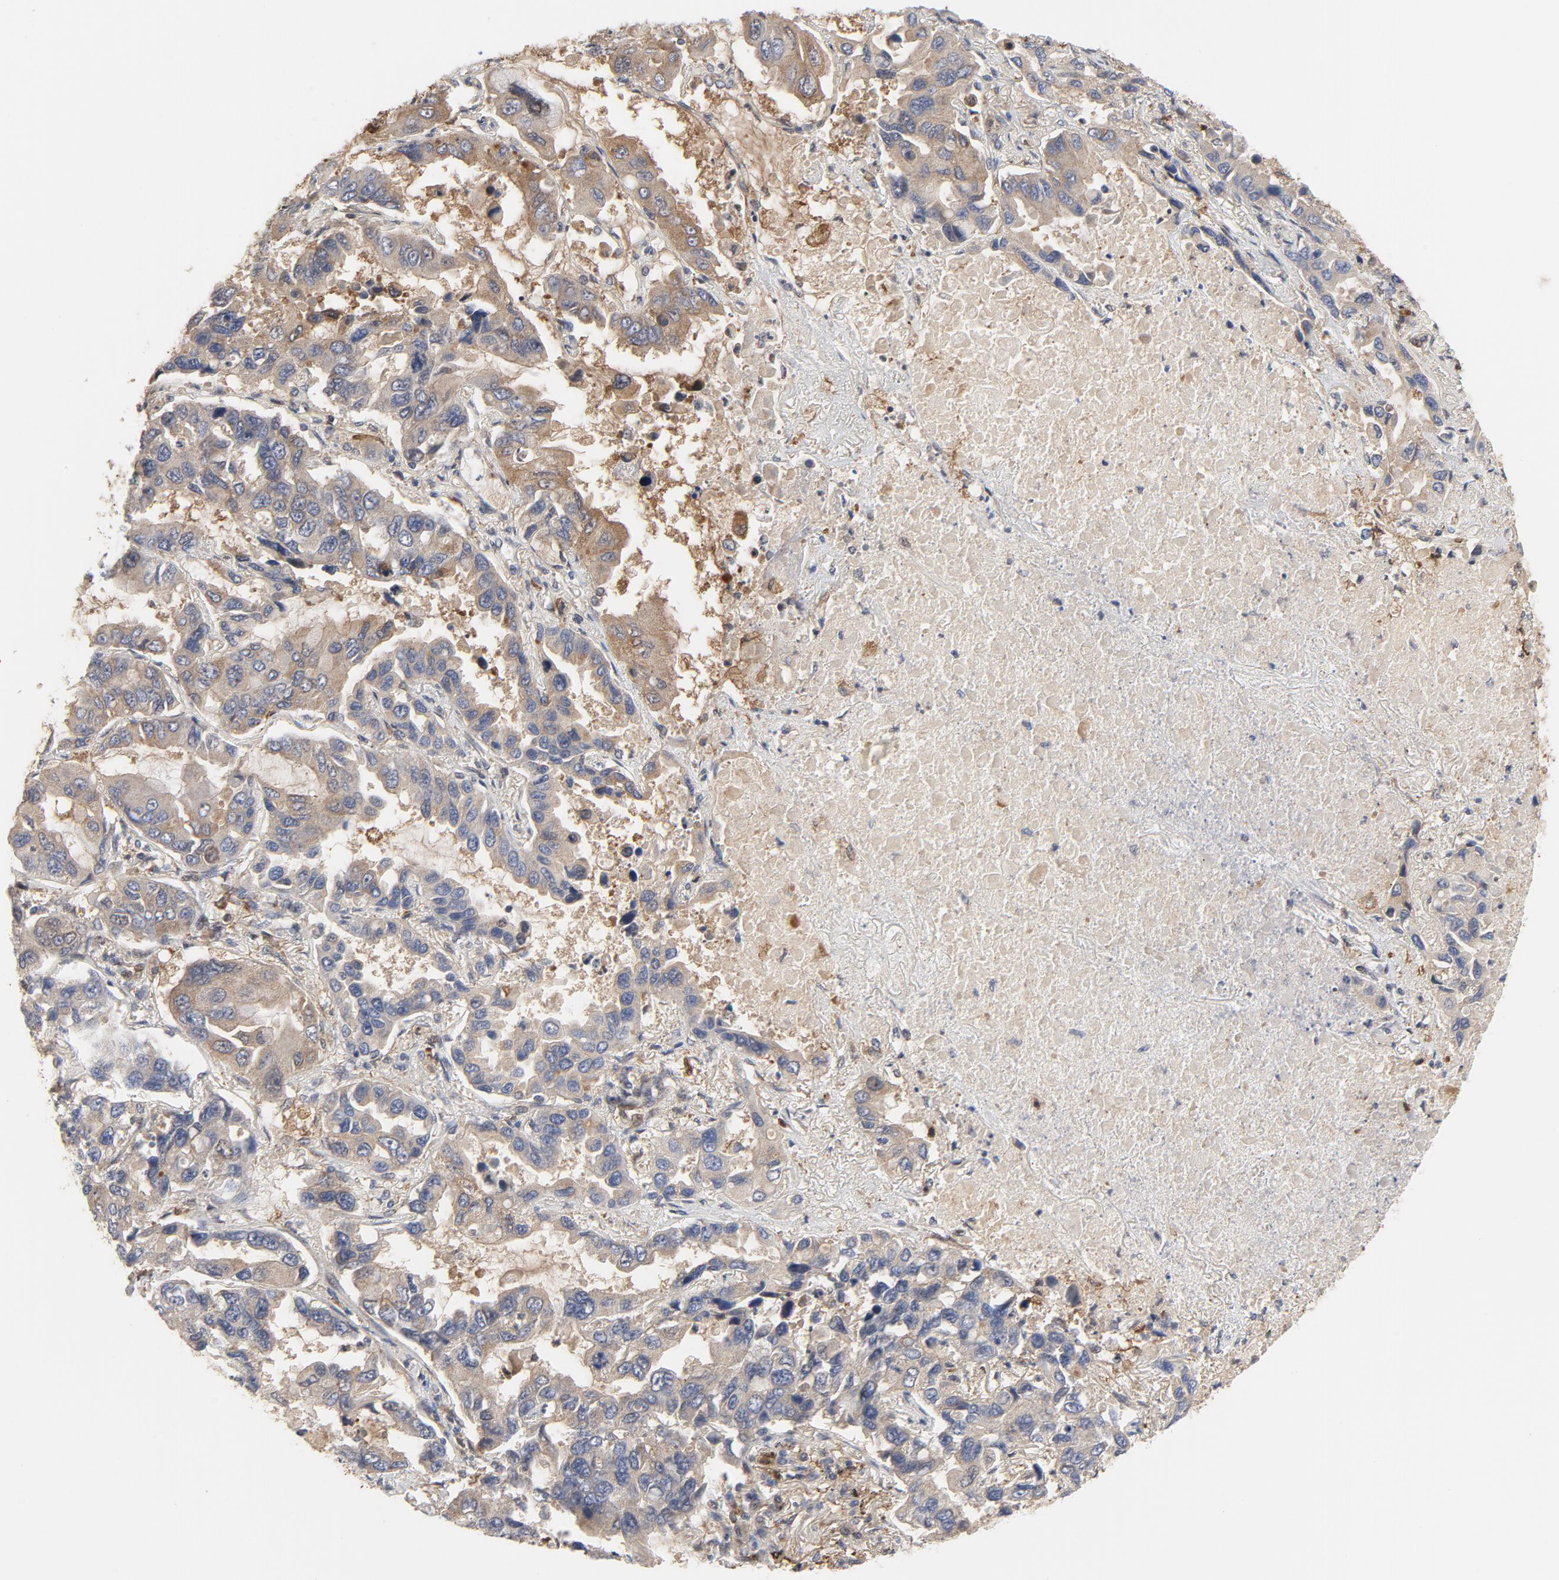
{"staining": {"intensity": "moderate", "quantity": ">75%", "location": "cytoplasmic/membranous"}, "tissue": "lung cancer", "cell_type": "Tumor cells", "image_type": "cancer", "snomed": [{"axis": "morphology", "description": "Adenocarcinoma, NOS"}, {"axis": "topography", "description": "Lung"}], "caption": "Moderate cytoplasmic/membranous expression is identified in about >75% of tumor cells in lung cancer (adenocarcinoma).", "gene": "RAPGEF4", "patient": {"sex": "male", "age": 64}}